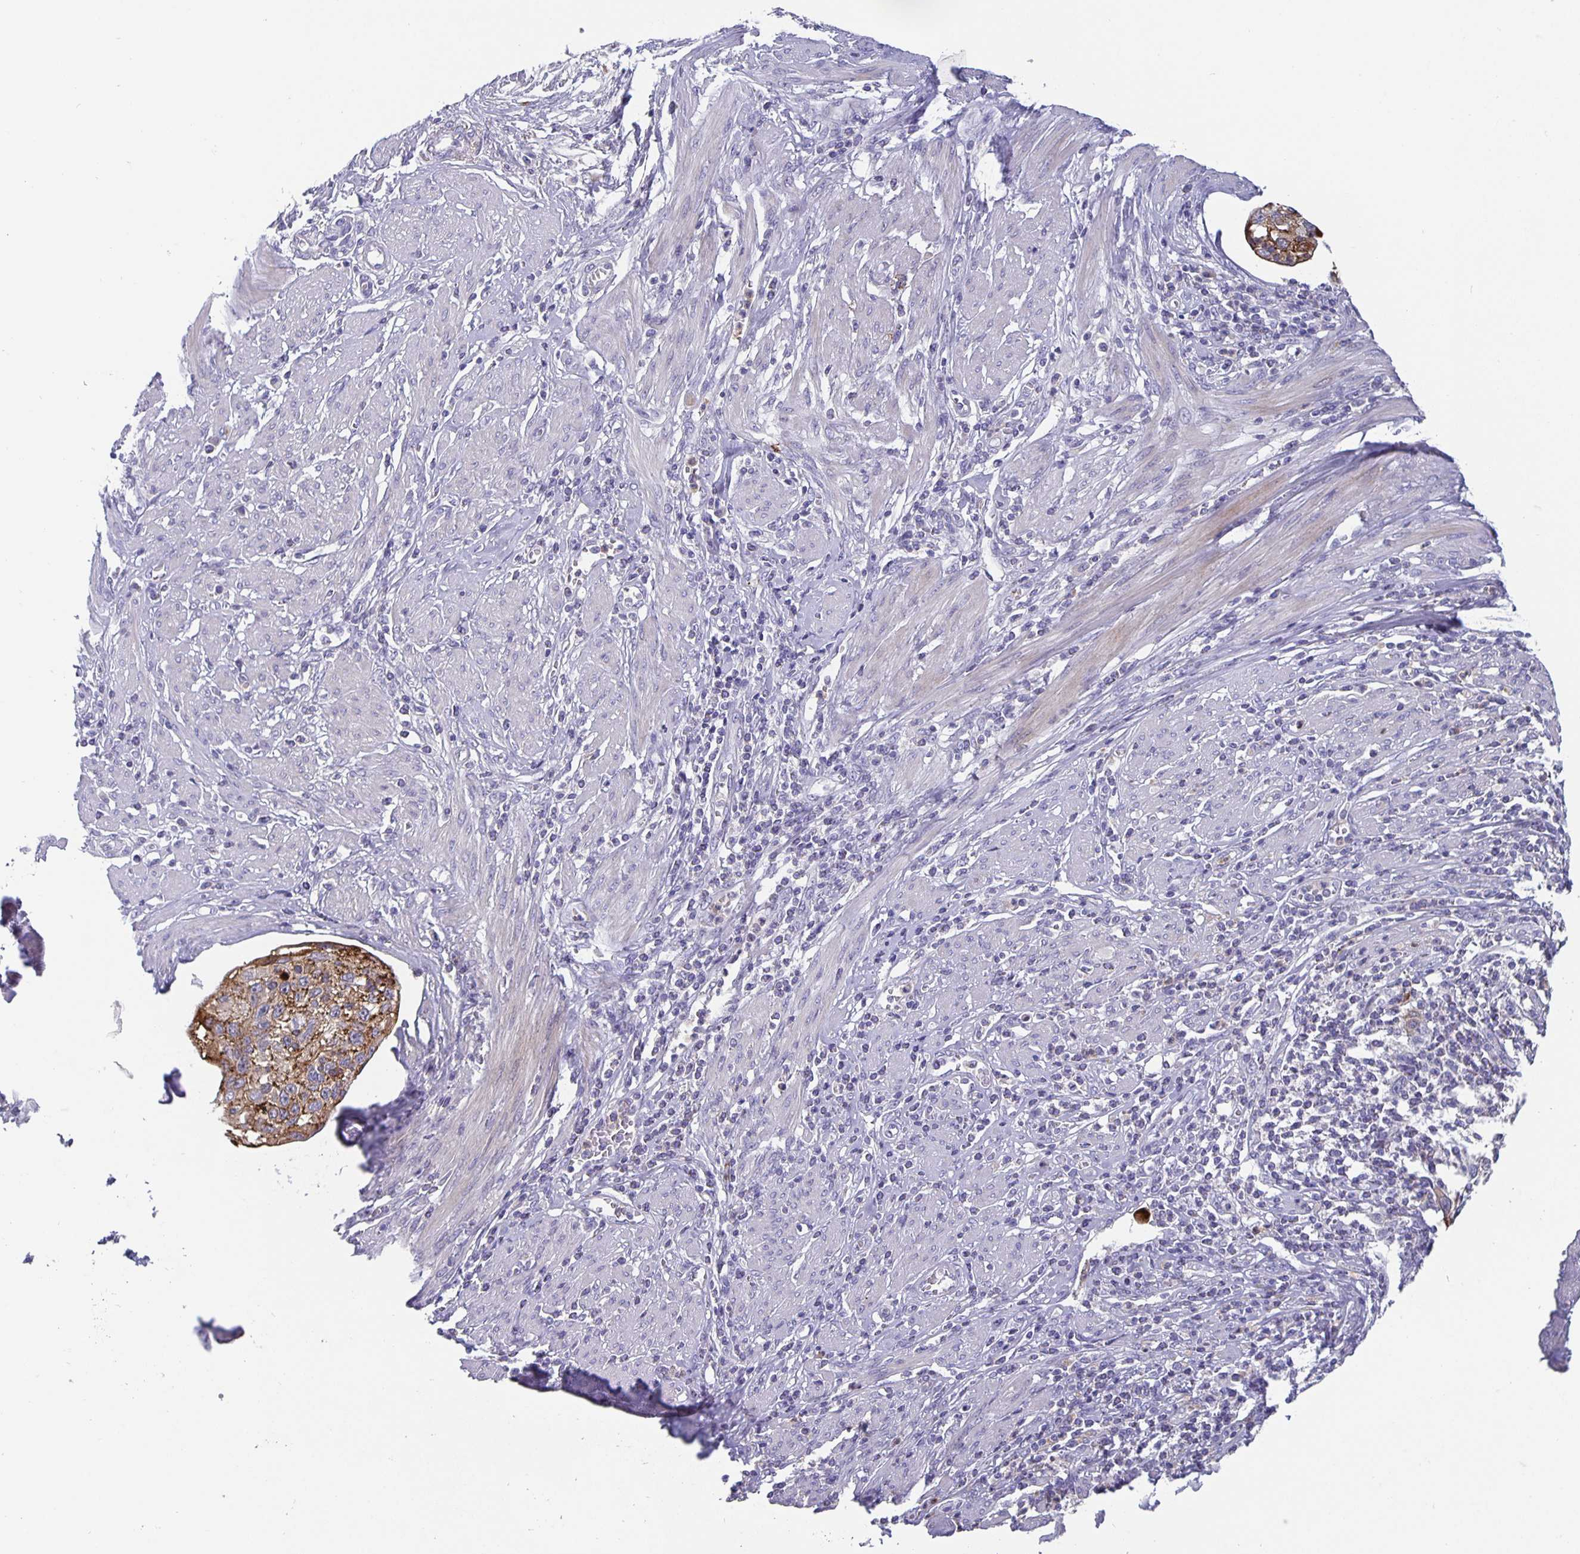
{"staining": {"intensity": "moderate", "quantity": "<25%", "location": "cytoplasmic/membranous"}, "tissue": "cervical cancer", "cell_type": "Tumor cells", "image_type": "cancer", "snomed": [{"axis": "morphology", "description": "Squamous cell carcinoma, NOS"}, {"axis": "topography", "description": "Cervix"}], "caption": "Immunohistochemistry micrograph of cervical squamous cell carcinoma stained for a protein (brown), which displays low levels of moderate cytoplasmic/membranous expression in about <25% of tumor cells.", "gene": "GDF15", "patient": {"sex": "female", "age": 70}}